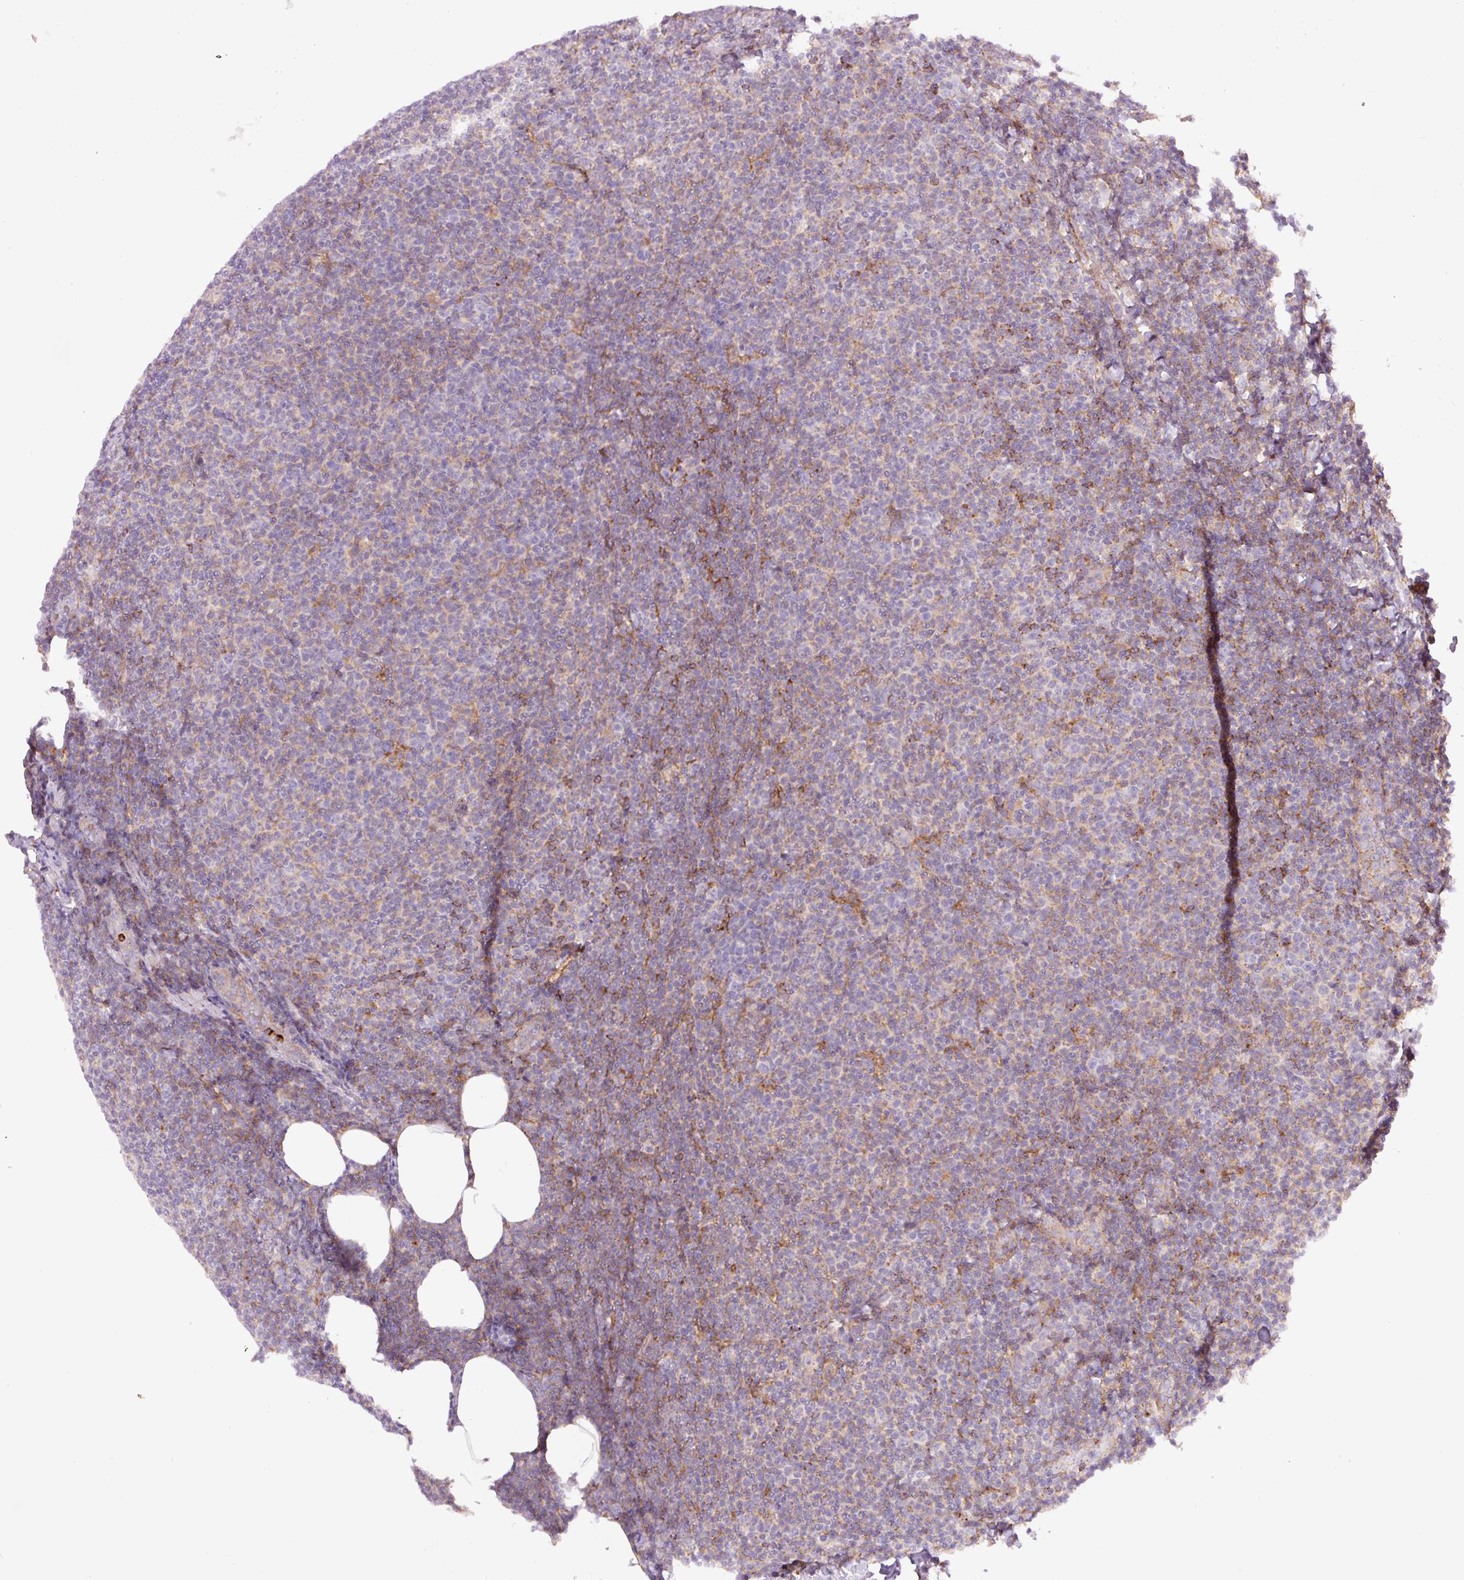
{"staining": {"intensity": "weak", "quantity": "<25%", "location": "cytoplasmic/membranous"}, "tissue": "lymphoma", "cell_type": "Tumor cells", "image_type": "cancer", "snomed": [{"axis": "morphology", "description": "Malignant lymphoma, non-Hodgkin's type, Low grade"}, {"axis": "topography", "description": "Lymph node"}], "caption": "This is a image of IHC staining of lymphoma, which shows no staining in tumor cells.", "gene": "SH2D6", "patient": {"sex": "male", "age": 66}}